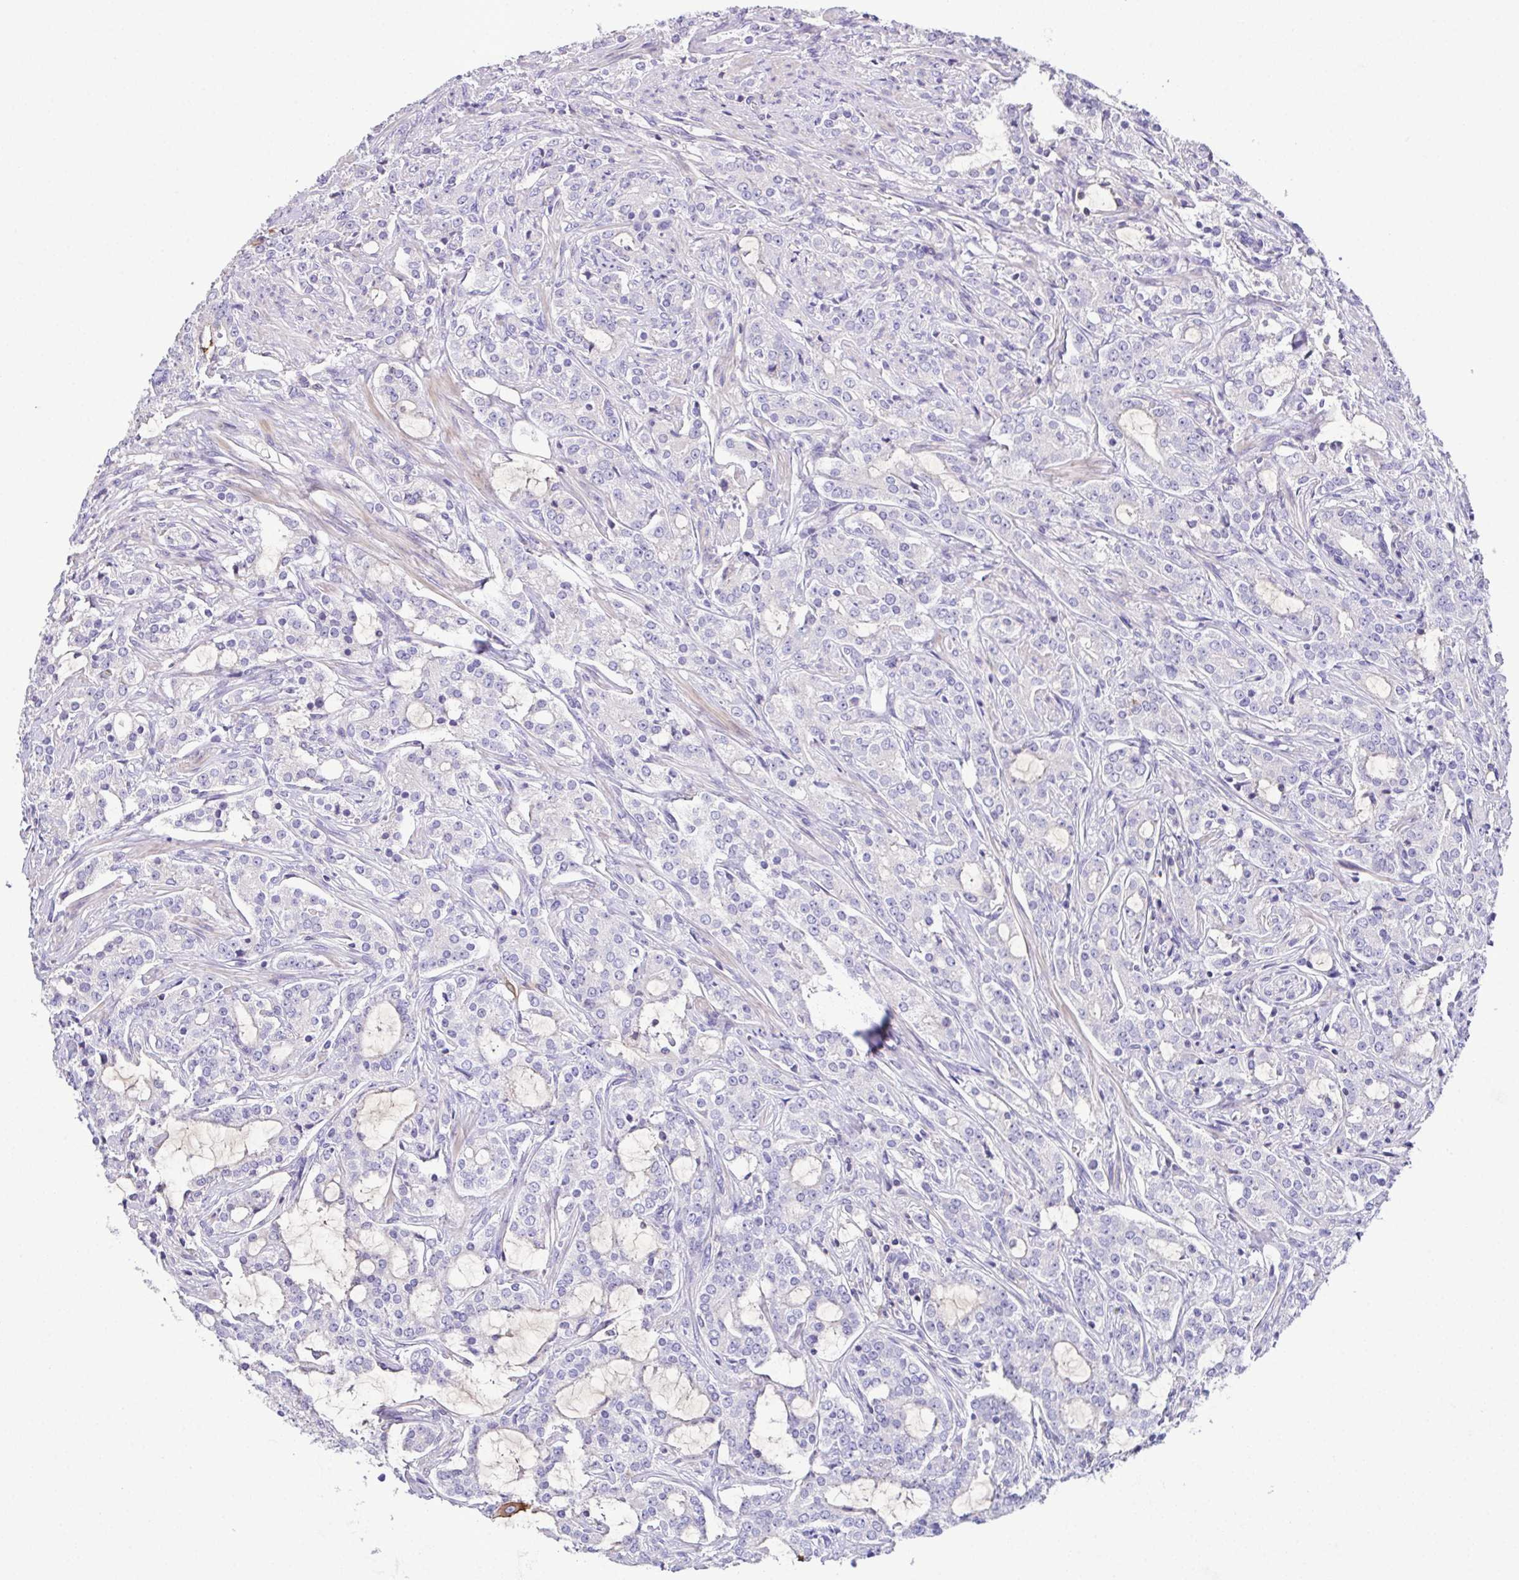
{"staining": {"intensity": "negative", "quantity": "none", "location": "none"}, "tissue": "prostate cancer", "cell_type": "Tumor cells", "image_type": "cancer", "snomed": [{"axis": "morphology", "description": "Adenocarcinoma, Medium grade"}, {"axis": "topography", "description": "Prostate"}], "caption": "Tumor cells show no significant positivity in prostate cancer. The staining is performed using DAB (3,3'-diaminobenzidine) brown chromogen with nuclei counter-stained in using hematoxylin.", "gene": "MARCO", "patient": {"sex": "male", "age": 57}}